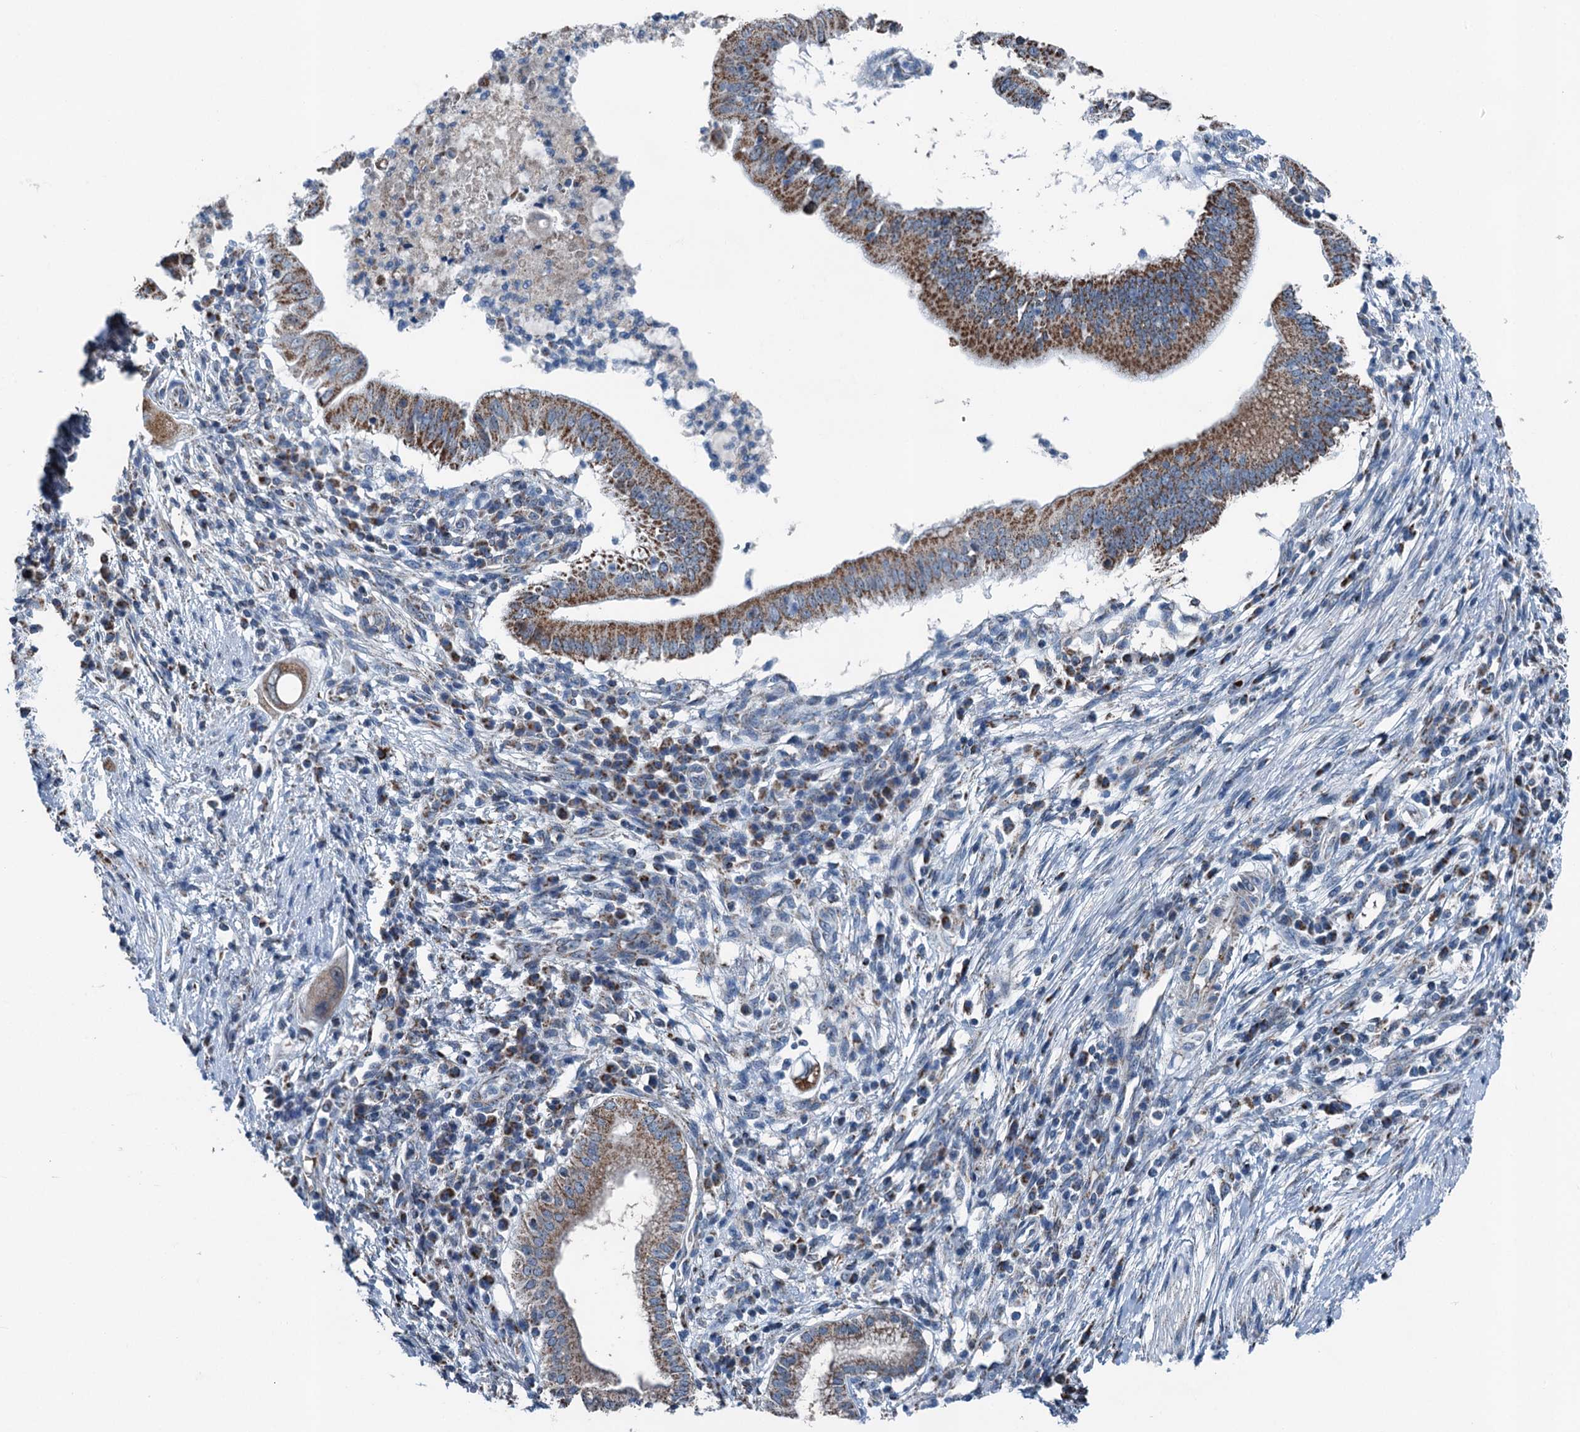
{"staining": {"intensity": "strong", "quantity": ">75%", "location": "cytoplasmic/membranous"}, "tissue": "pancreatic cancer", "cell_type": "Tumor cells", "image_type": "cancer", "snomed": [{"axis": "morphology", "description": "Adenocarcinoma, NOS"}, {"axis": "topography", "description": "Pancreas"}], "caption": "Adenocarcinoma (pancreatic) stained with DAB immunohistochemistry (IHC) exhibits high levels of strong cytoplasmic/membranous staining in approximately >75% of tumor cells.", "gene": "TRPT1", "patient": {"sex": "male", "age": 68}}